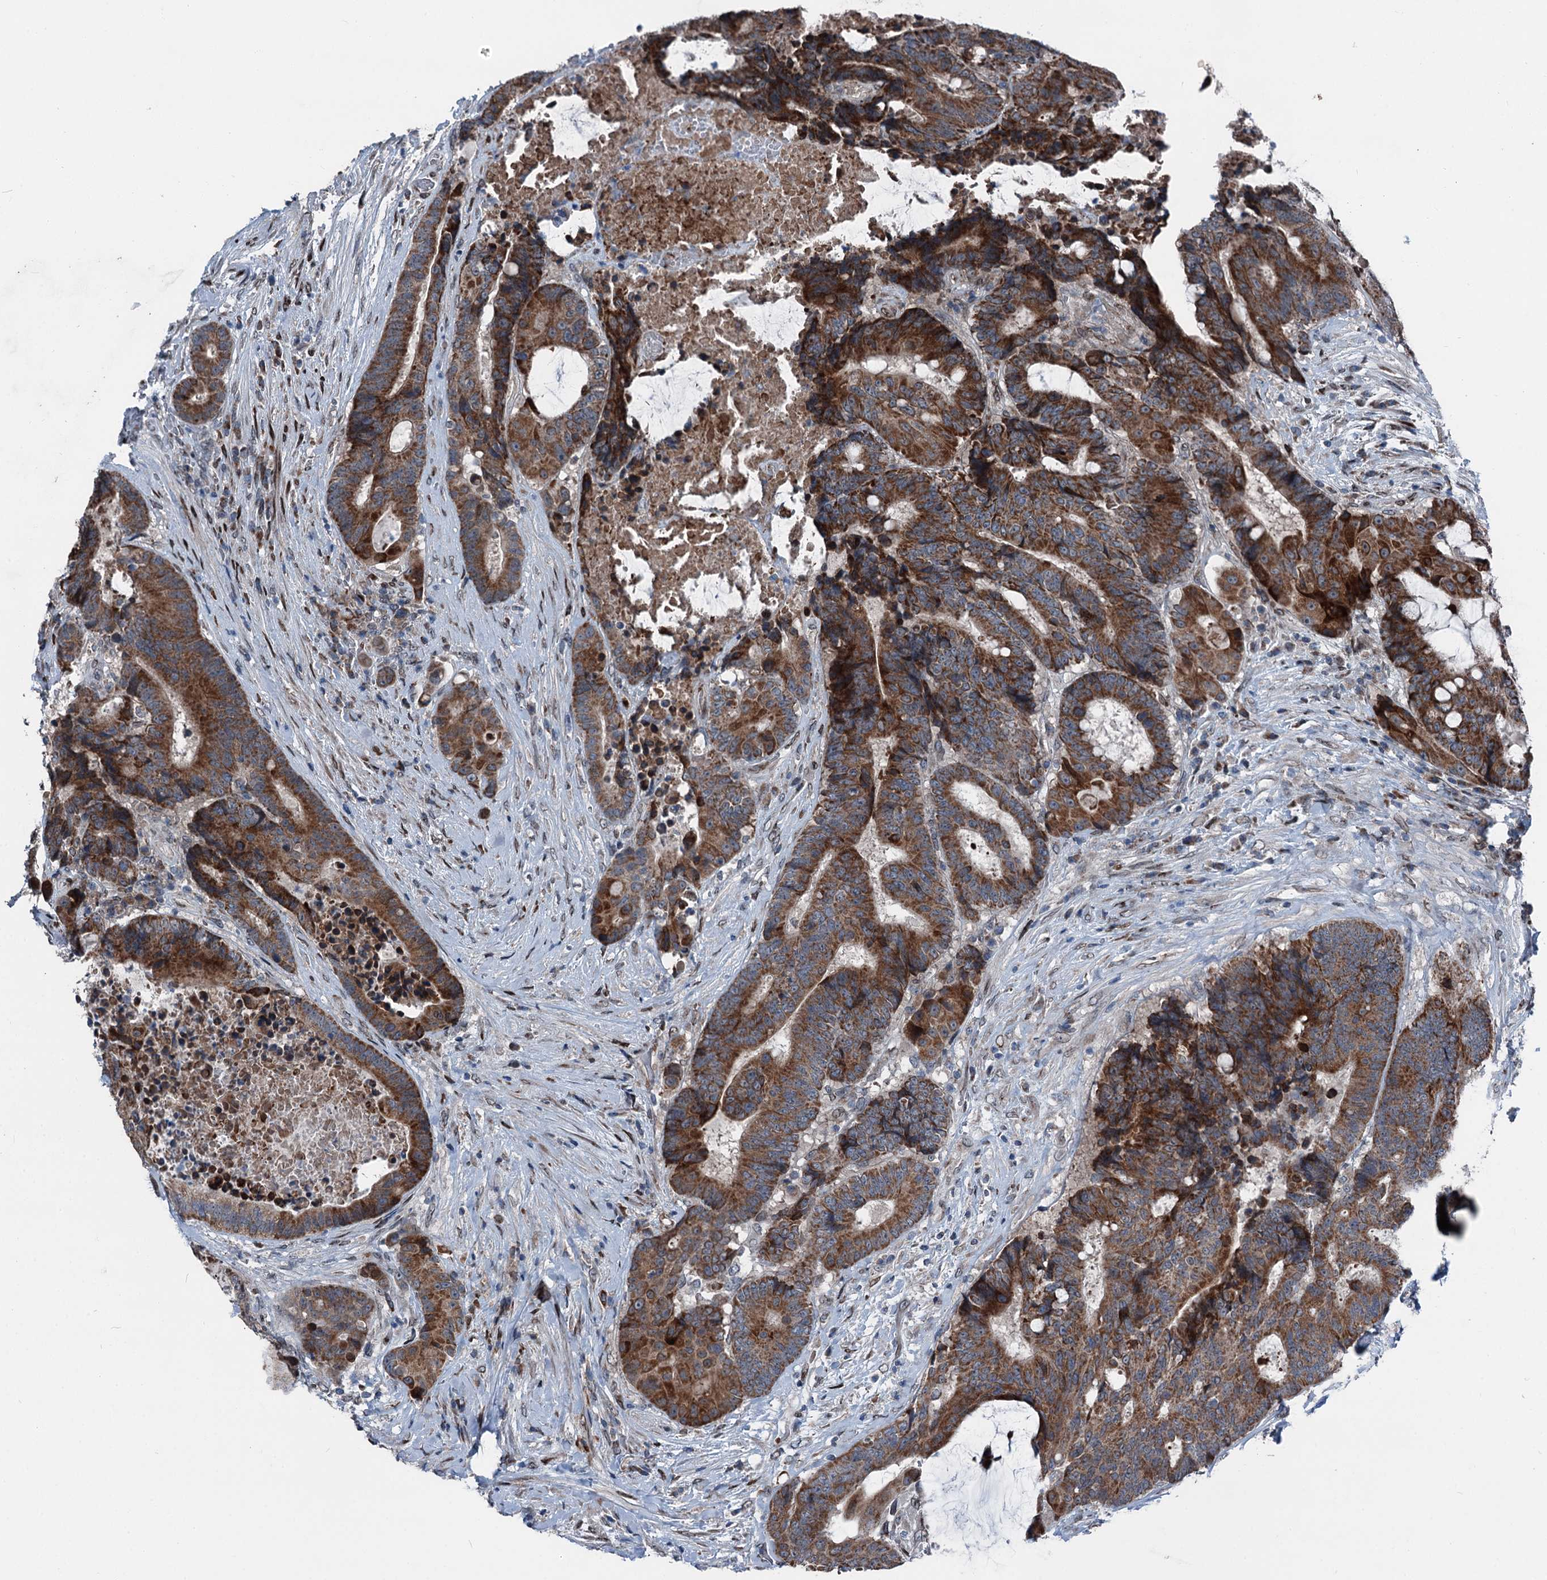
{"staining": {"intensity": "moderate", "quantity": ">75%", "location": "cytoplasmic/membranous"}, "tissue": "colorectal cancer", "cell_type": "Tumor cells", "image_type": "cancer", "snomed": [{"axis": "morphology", "description": "Adenocarcinoma, NOS"}, {"axis": "topography", "description": "Rectum"}], "caption": "Colorectal cancer (adenocarcinoma) stained for a protein demonstrates moderate cytoplasmic/membranous positivity in tumor cells.", "gene": "MRPL14", "patient": {"sex": "male", "age": 69}}